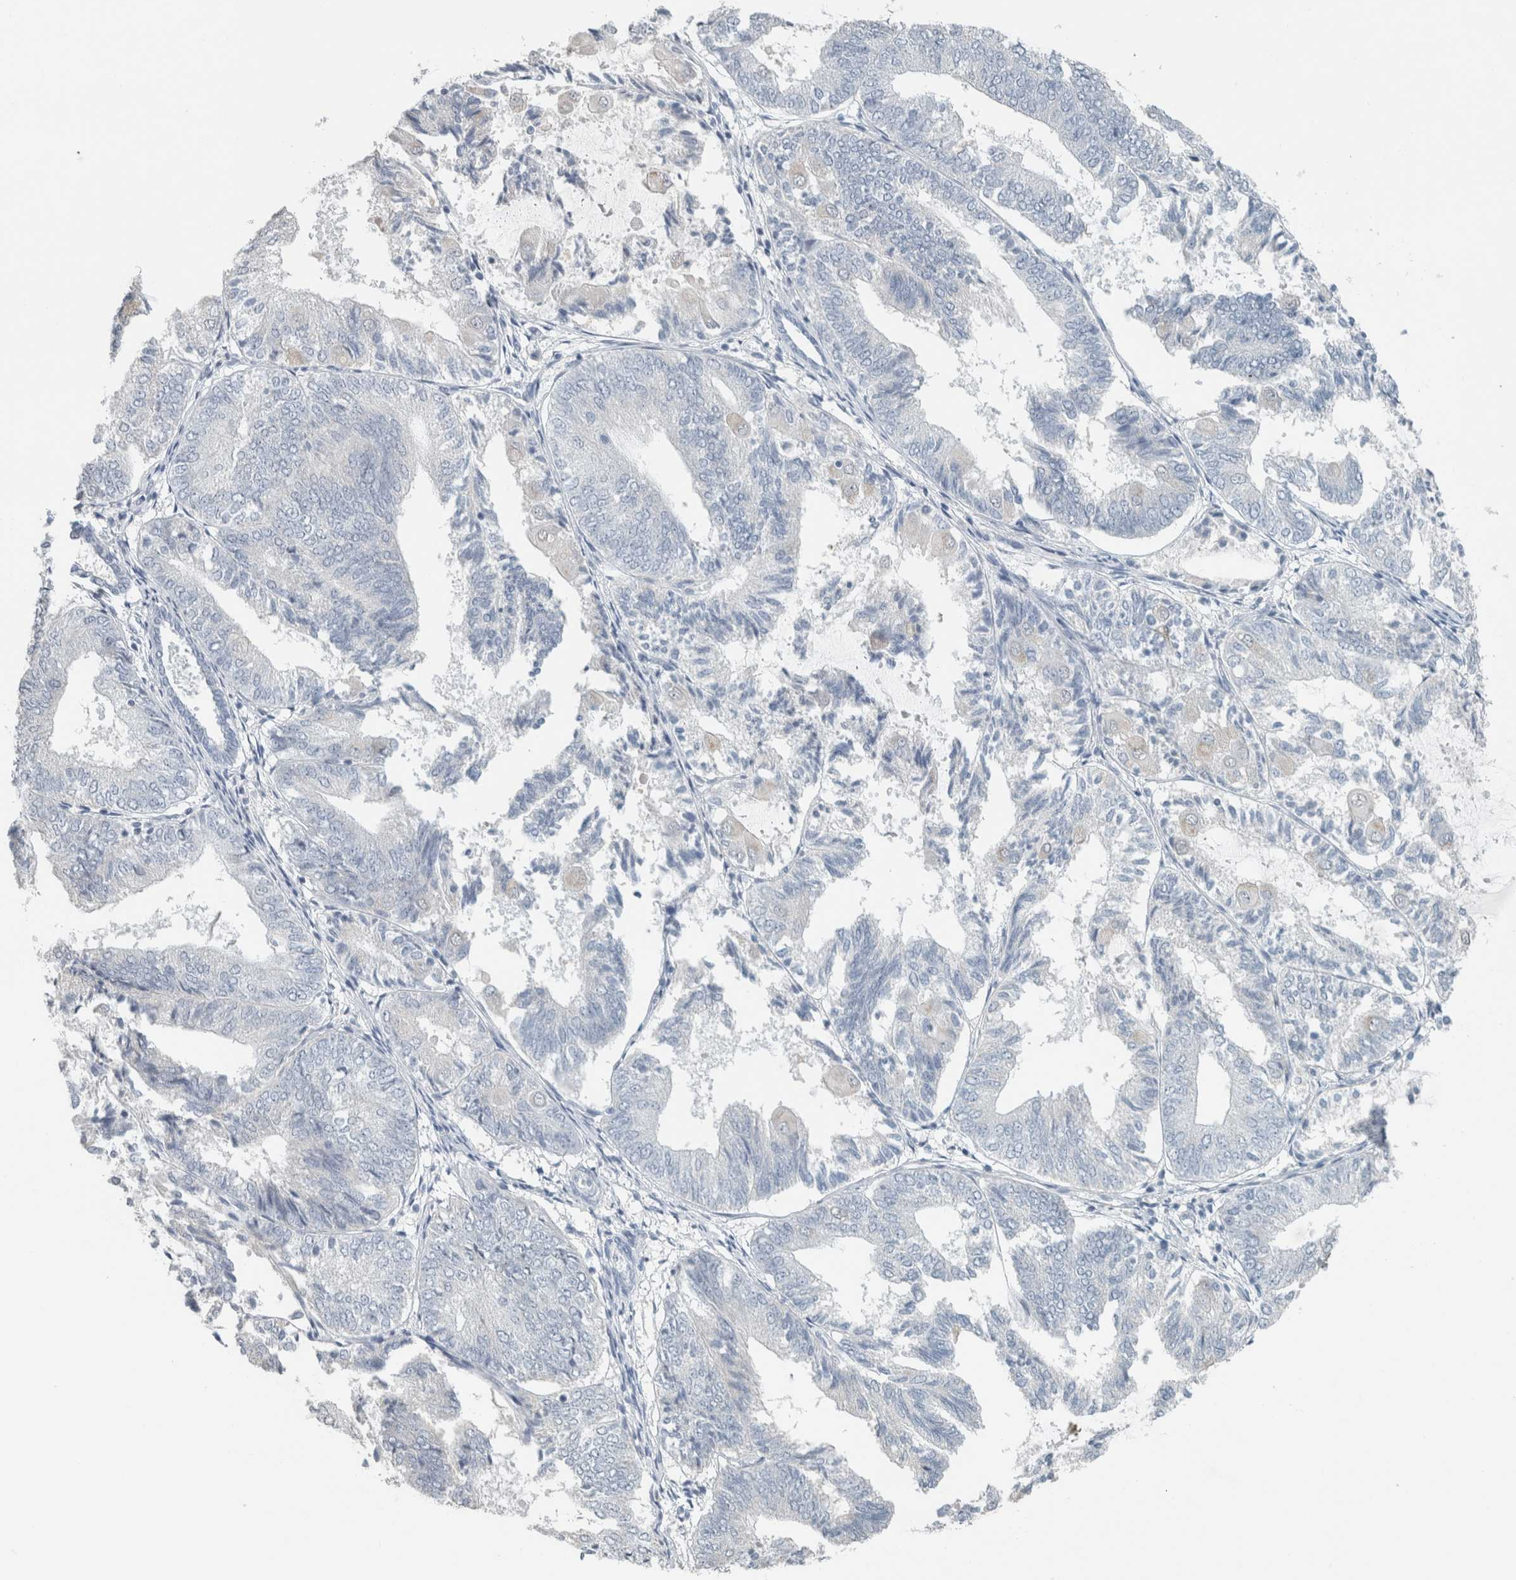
{"staining": {"intensity": "negative", "quantity": "none", "location": "none"}, "tissue": "endometrial cancer", "cell_type": "Tumor cells", "image_type": "cancer", "snomed": [{"axis": "morphology", "description": "Adenocarcinoma, NOS"}, {"axis": "topography", "description": "Endometrium"}], "caption": "Tumor cells are negative for brown protein staining in adenocarcinoma (endometrial). Brightfield microscopy of immunohistochemistry stained with DAB (3,3'-diaminobenzidine) (brown) and hematoxylin (blue), captured at high magnification.", "gene": "CRAT", "patient": {"sex": "female", "age": 81}}